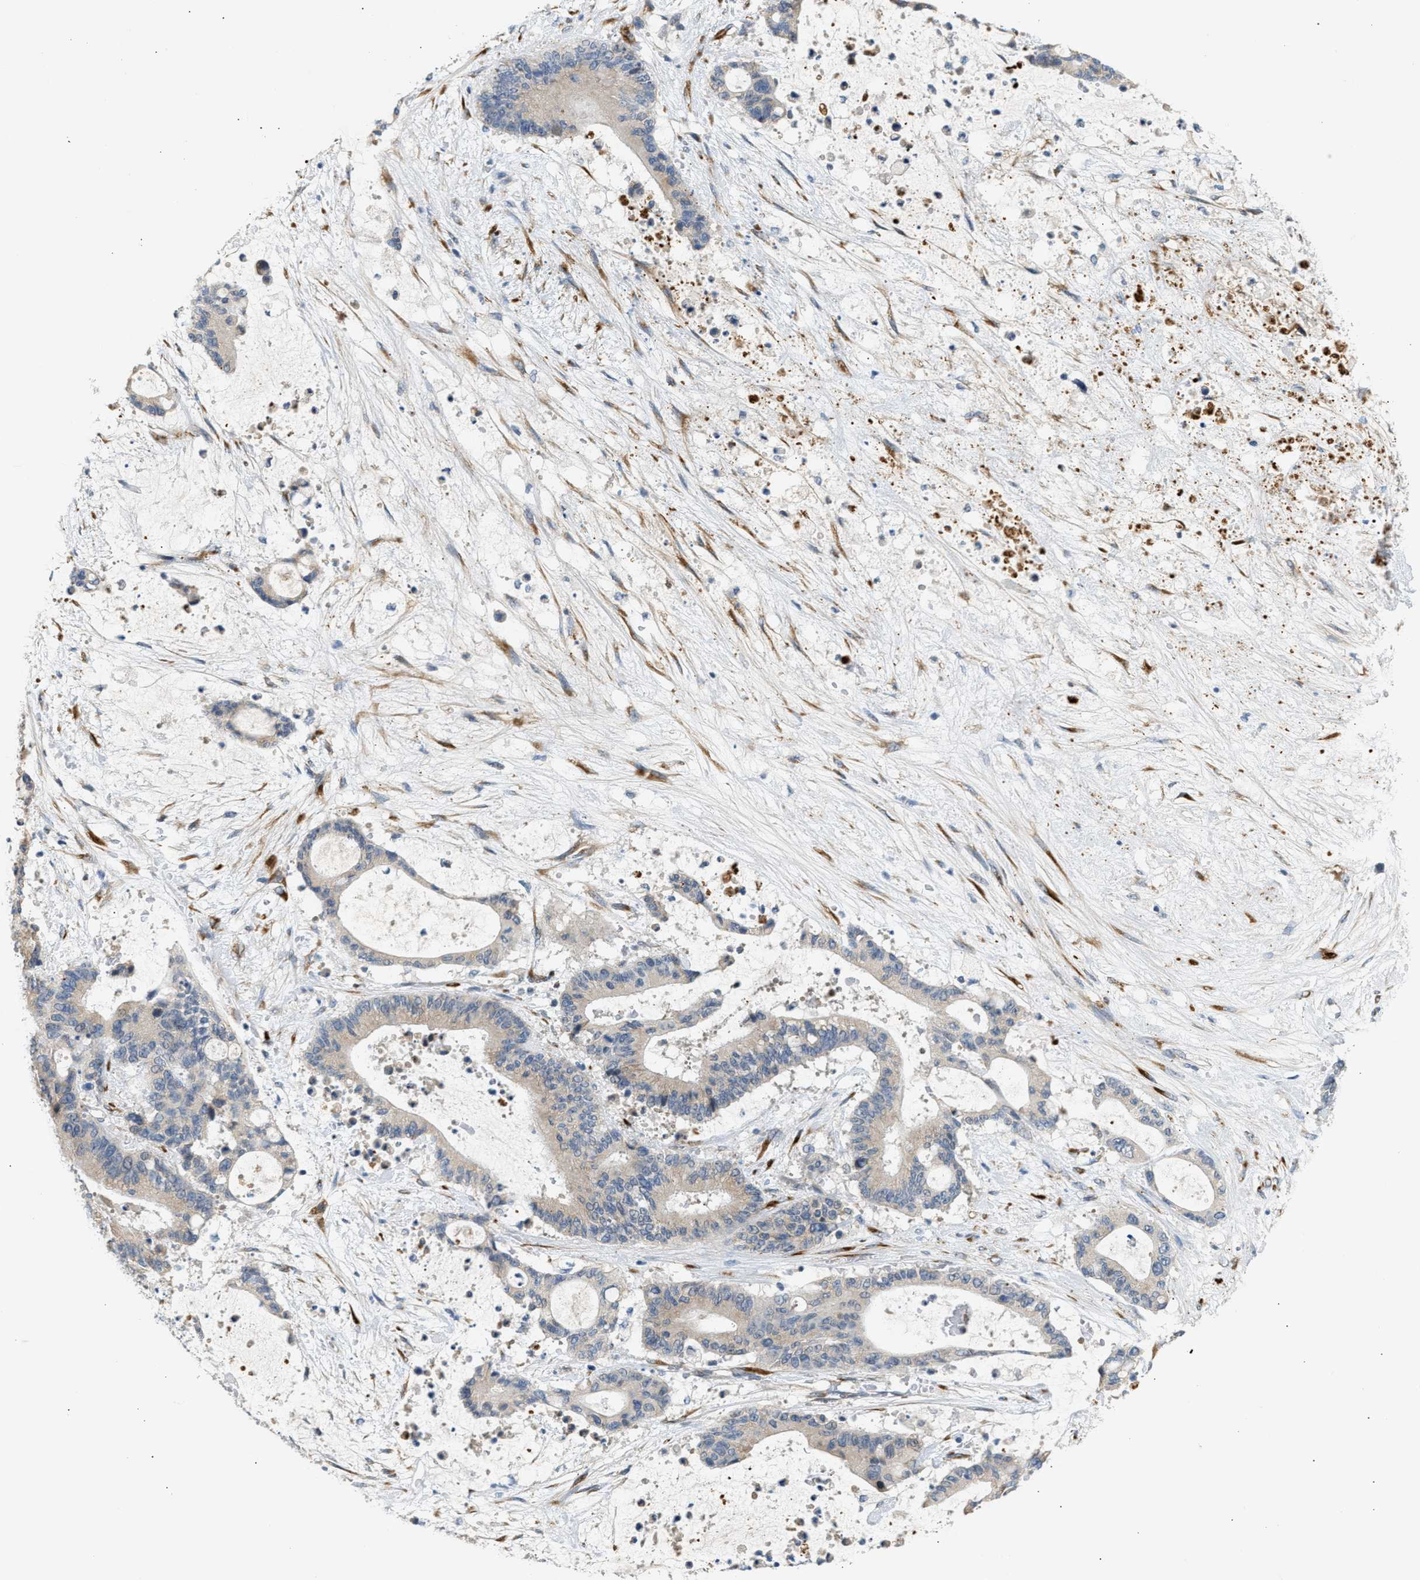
{"staining": {"intensity": "weak", "quantity": "<25%", "location": "cytoplasmic/membranous"}, "tissue": "liver cancer", "cell_type": "Tumor cells", "image_type": "cancer", "snomed": [{"axis": "morphology", "description": "Normal tissue, NOS"}, {"axis": "morphology", "description": "Cholangiocarcinoma"}, {"axis": "topography", "description": "Liver"}, {"axis": "topography", "description": "Peripheral nerve tissue"}], "caption": "The IHC micrograph has no significant expression in tumor cells of liver cancer tissue.", "gene": "KCNC2", "patient": {"sex": "female", "age": 73}}